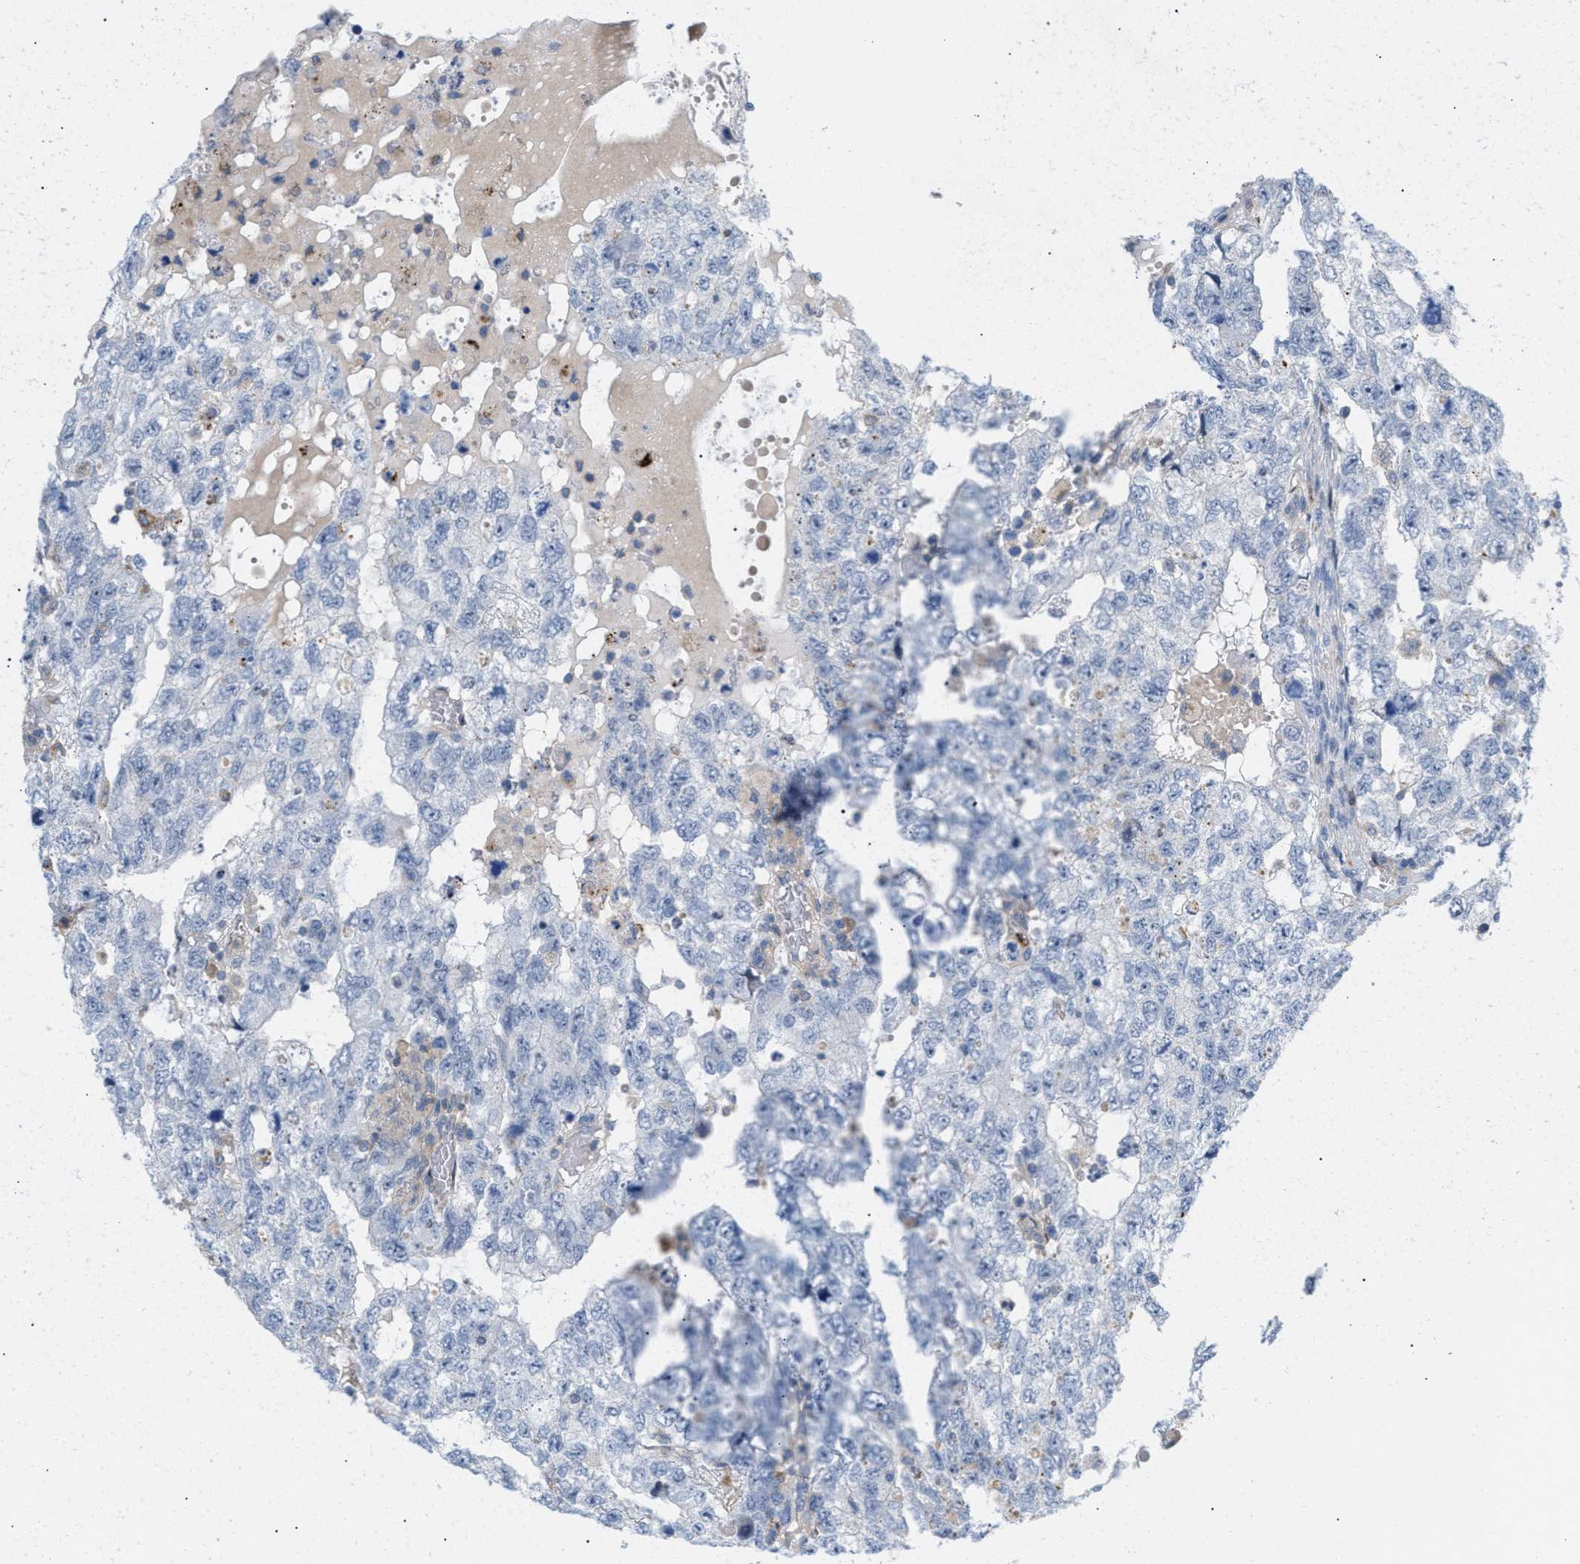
{"staining": {"intensity": "negative", "quantity": "none", "location": "none"}, "tissue": "testis cancer", "cell_type": "Tumor cells", "image_type": "cancer", "snomed": [{"axis": "morphology", "description": "Carcinoma, Embryonal, NOS"}, {"axis": "topography", "description": "Testis"}], "caption": "This is an immunohistochemistry (IHC) image of human embryonal carcinoma (testis). There is no staining in tumor cells.", "gene": "MBTD1", "patient": {"sex": "male", "age": 36}}